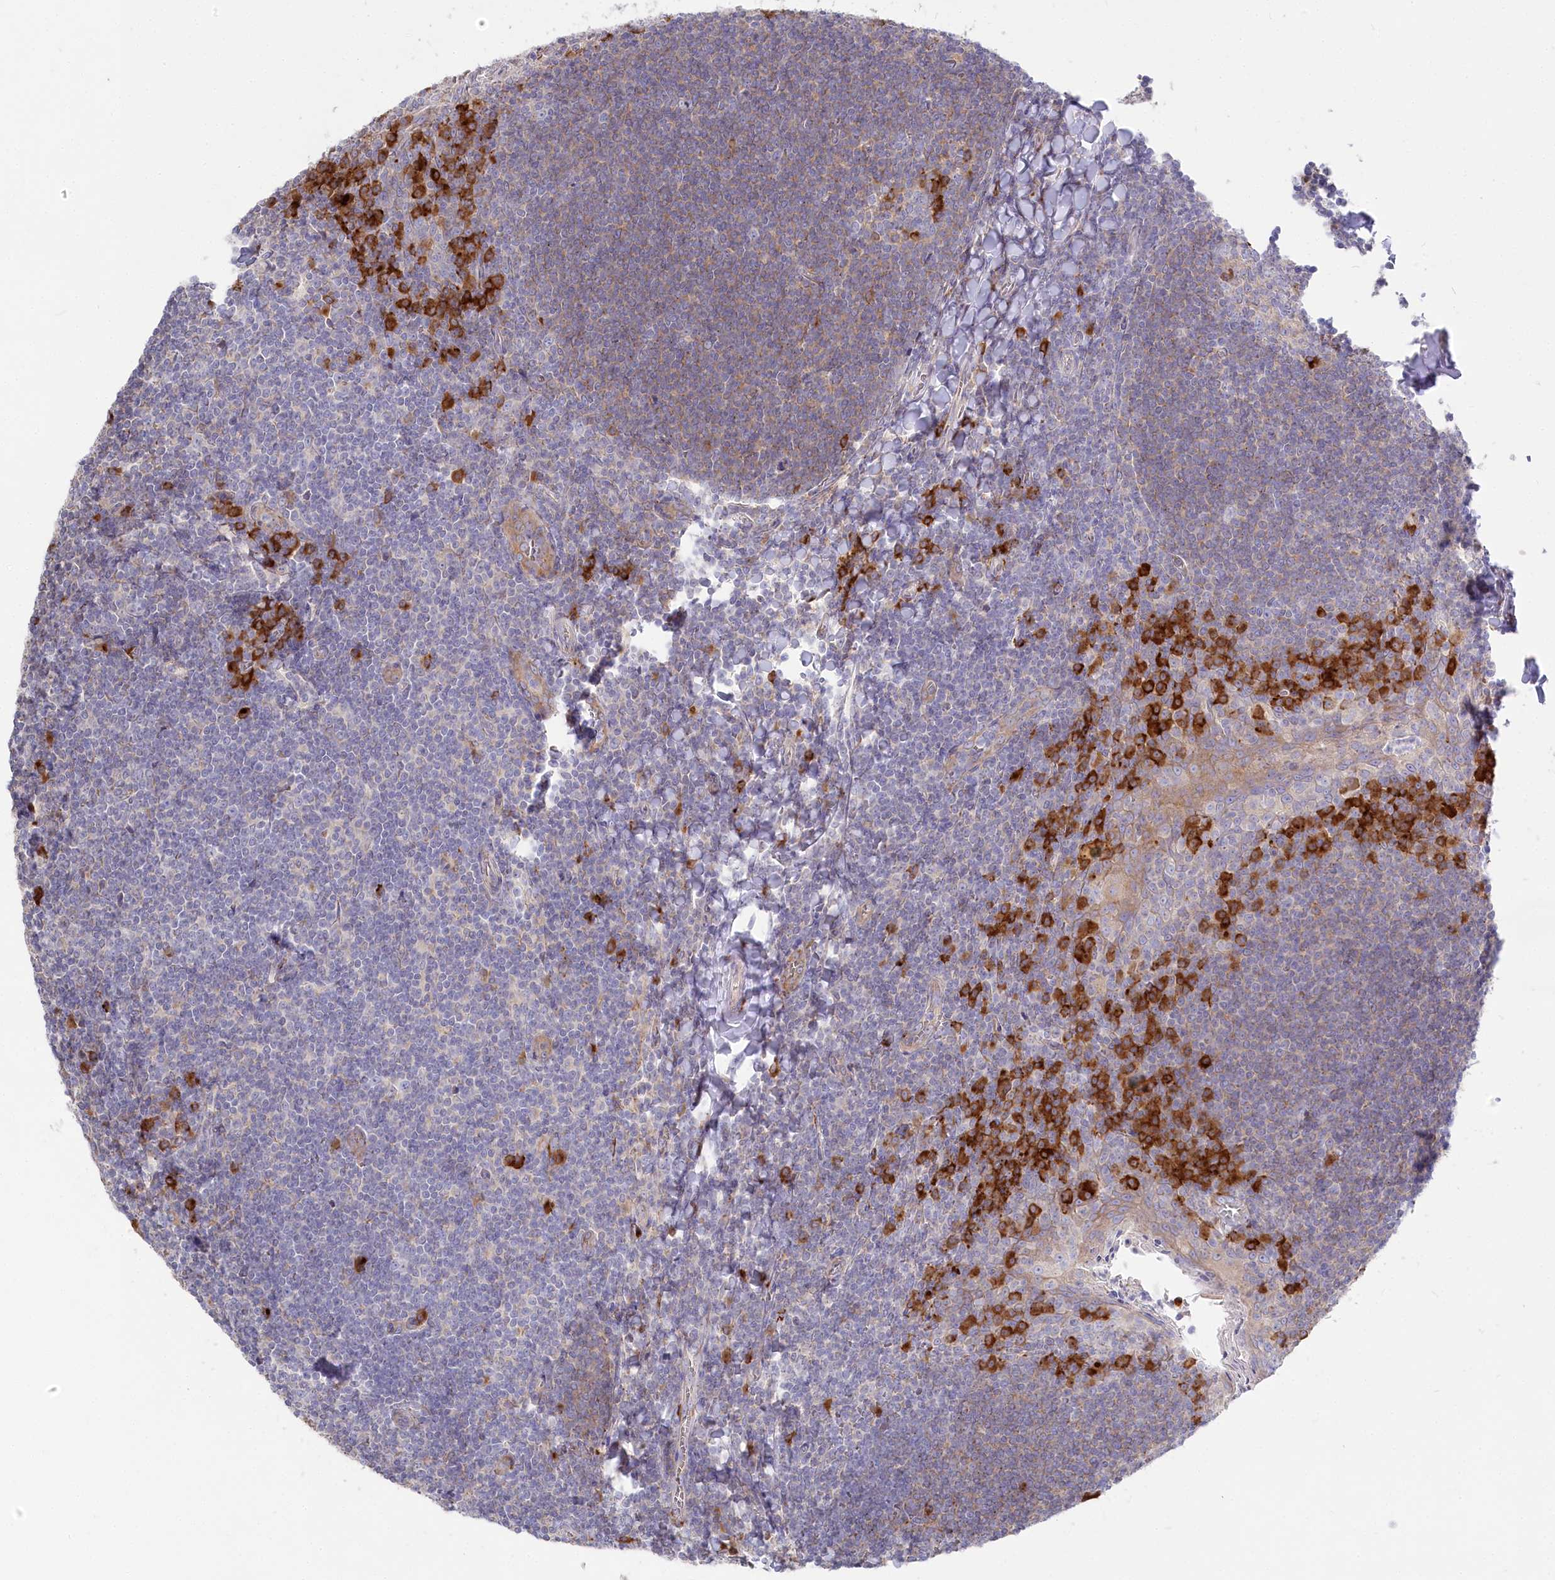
{"staining": {"intensity": "negative", "quantity": "none", "location": "none"}, "tissue": "tonsil", "cell_type": "Germinal center cells", "image_type": "normal", "snomed": [{"axis": "morphology", "description": "Normal tissue, NOS"}, {"axis": "topography", "description": "Tonsil"}], "caption": "A high-resolution histopathology image shows immunohistochemistry staining of unremarkable tonsil, which shows no significant expression in germinal center cells.", "gene": "POGLUT1", "patient": {"sex": "male", "age": 27}}